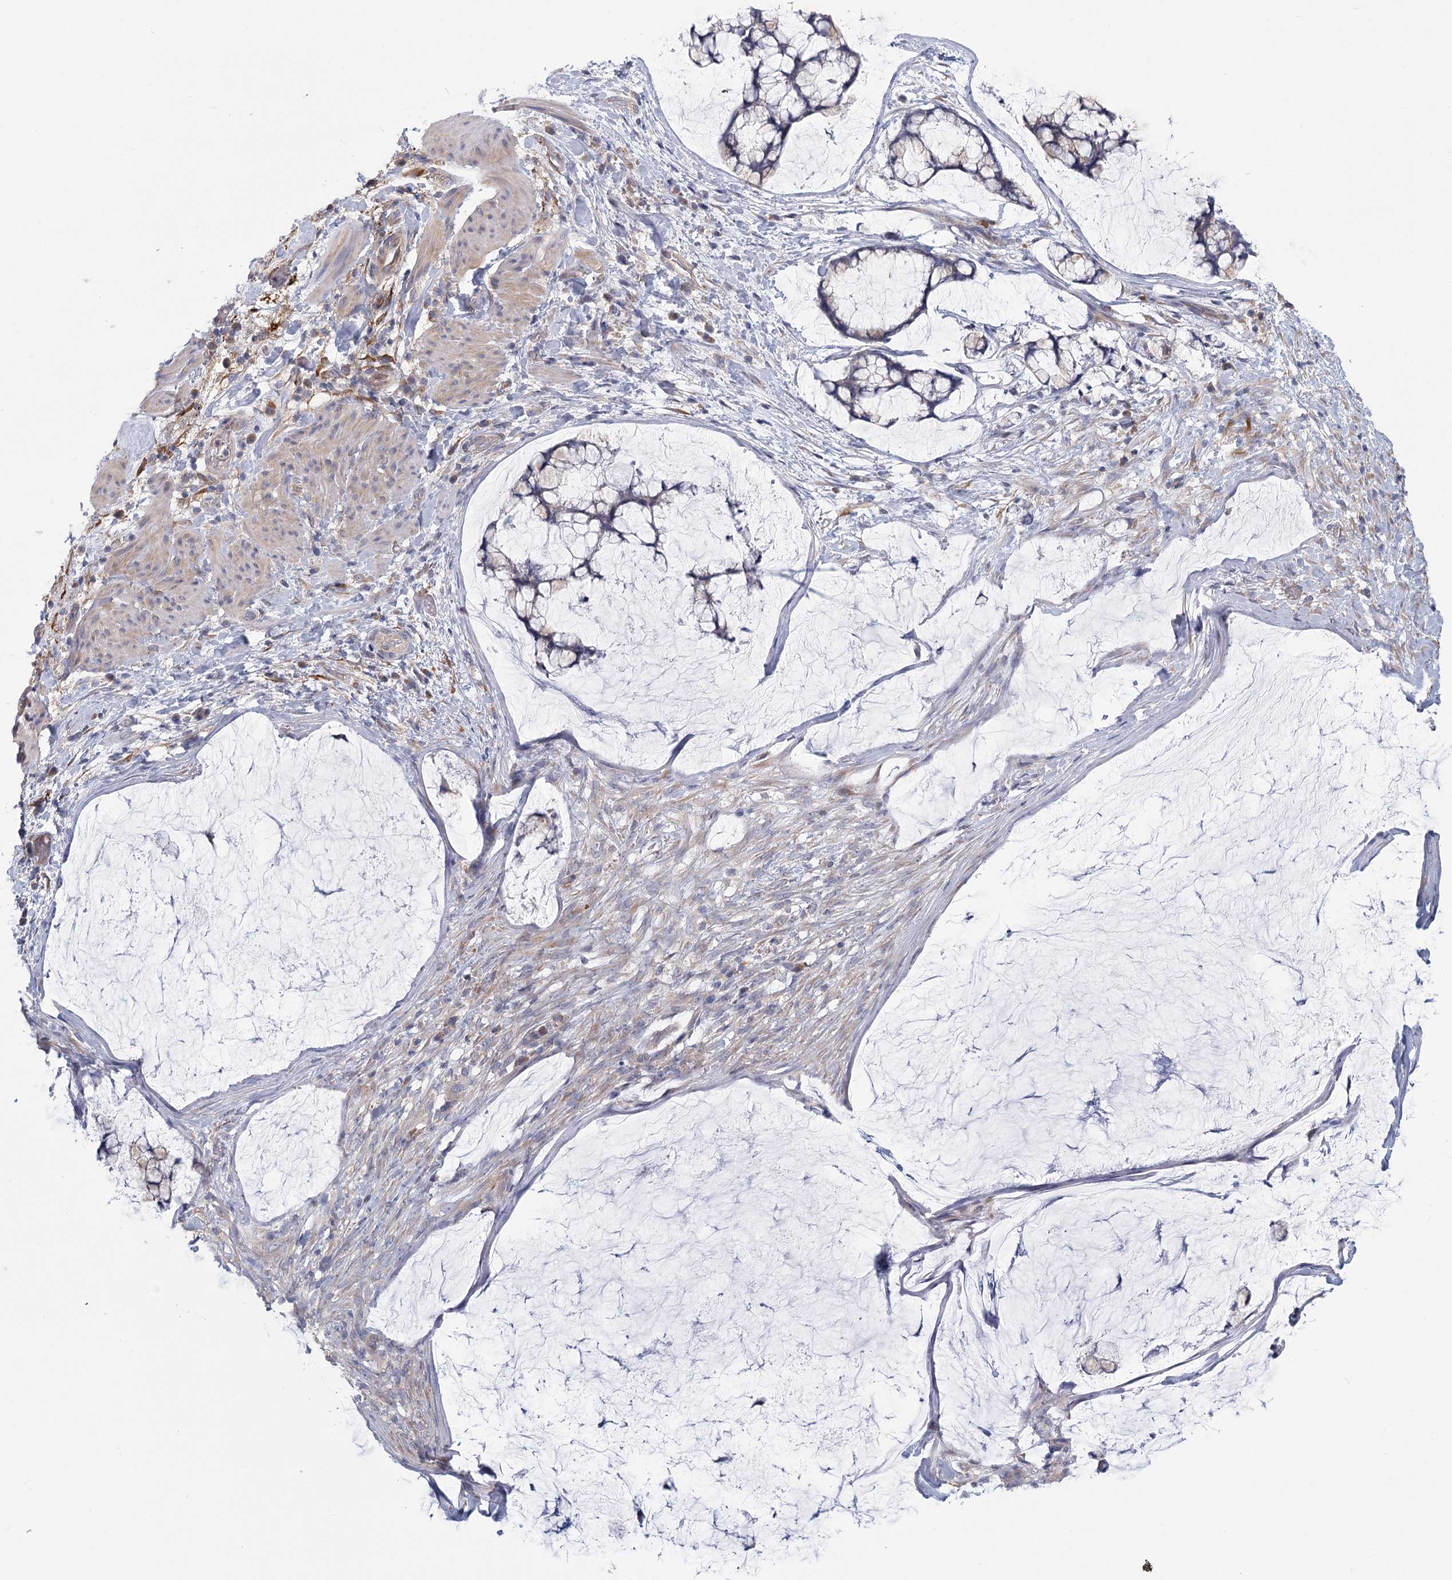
{"staining": {"intensity": "negative", "quantity": "none", "location": "none"}, "tissue": "ovarian cancer", "cell_type": "Tumor cells", "image_type": "cancer", "snomed": [{"axis": "morphology", "description": "Cystadenocarcinoma, mucinous, NOS"}, {"axis": "topography", "description": "Ovary"}], "caption": "The photomicrograph demonstrates no staining of tumor cells in mucinous cystadenocarcinoma (ovarian). Nuclei are stained in blue.", "gene": "CNTLN", "patient": {"sex": "female", "age": 42}}